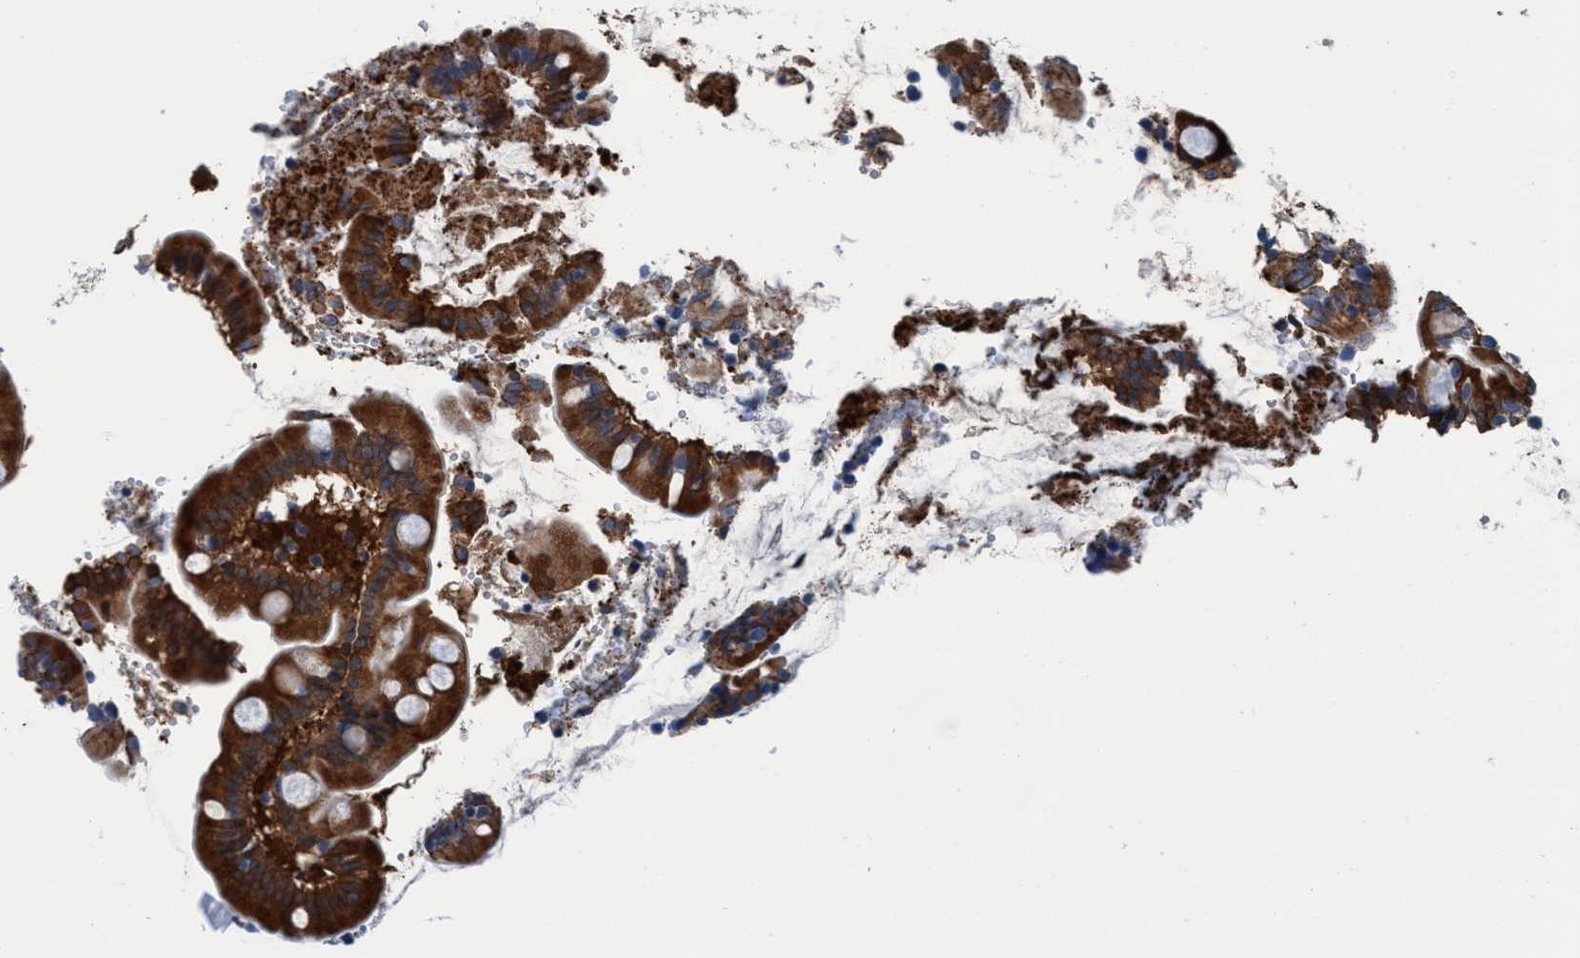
{"staining": {"intensity": "strong", "quantity": ">75%", "location": "cytoplasmic/membranous"}, "tissue": "small intestine", "cell_type": "Glandular cells", "image_type": "normal", "snomed": [{"axis": "morphology", "description": "Normal tissue, NOS"}, {"axis": "topography", "description": "Small intestine"}], "caption": "Glandular cells exhibit high levels of strong cytoplasmic/membranous expression in about >75% of cells in unremarkable human small intestine.", "gene": "TMEM94", "patient": {"sex": "female", "age": 56}}